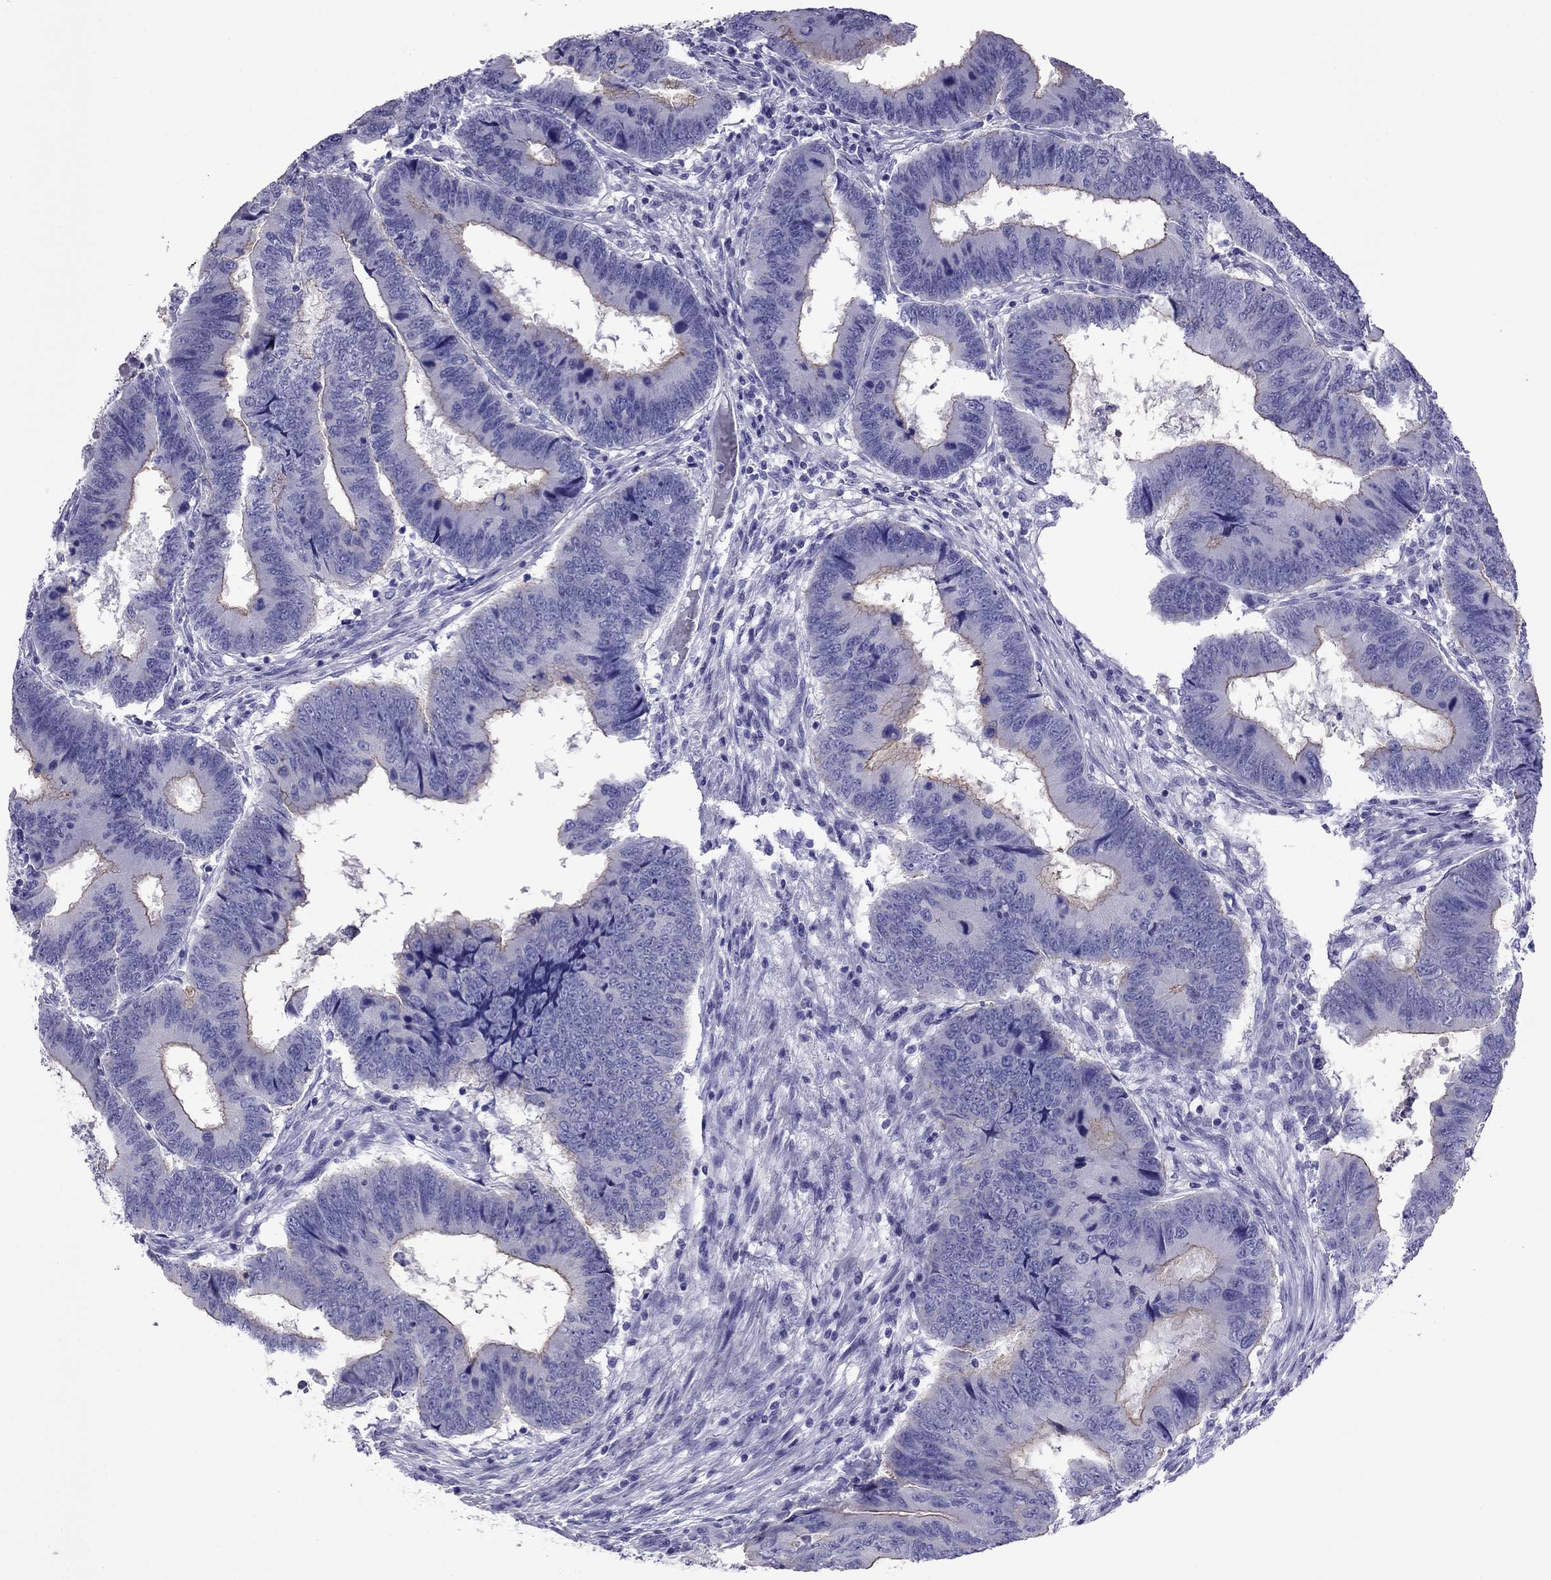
{"staining": {"intensity": "strong", "quantity": "<25%", "location": "cytoplasmic/membranous"}, "tissue": "colorectal cancer", "cell_type": "Tumor cells", "image_type": "cancer", "snomed": [{"axis": "morphology", "description": "Adenocarcinoma, NOS"}, {"axis": "topography", "description": "Colon"}], "caption": "IHC of adenocarcinoma (colorectal) reveals medium levels of strong cytoplasmic/membranous expression in approximately <25% of tumor cells. The staining was performed using DAB (3,3'-diaminobenzidine) to visualize the protein expression in brown, while the nuclei were stained in blue with hematoxylin (Magnification: 20x).", "gene": "MYL11", "patient": {"sex": "male", "age": 53}}